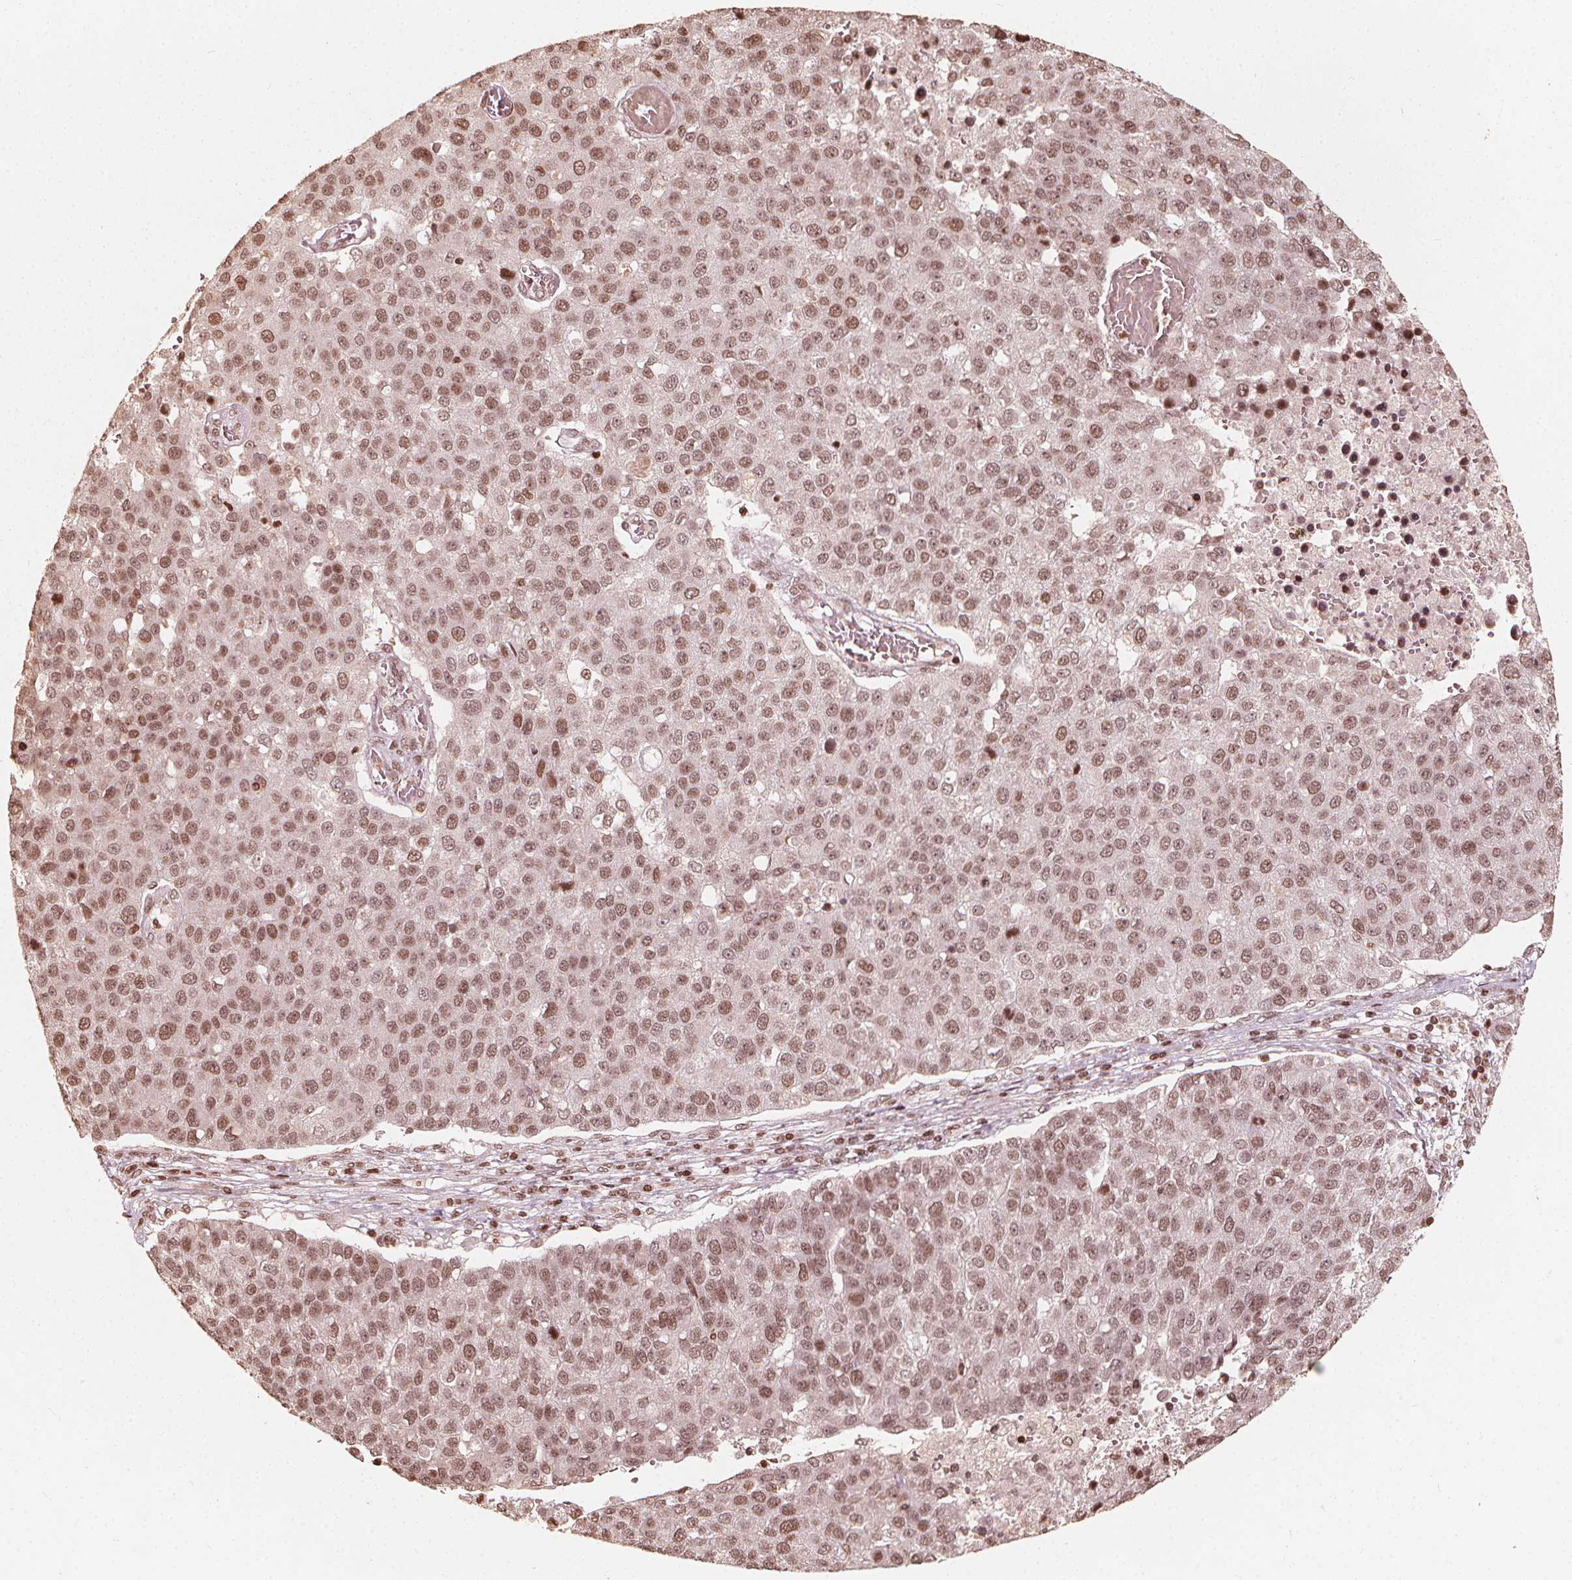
{"staining": {"intensity": "weak", "quantity": ">75%", "location": "nuclear"}, "tissue": "pancreatic cancer", "cell_type": "Tumor cells", "image_type": "cancer", "snomed": [{"axis": "morphology", "description": "Adenocarcinoma, NOS"}, {"axis": "topography", "description": "Pancreas"}], "caption": "Protein staining of pancreatic cancer tissue displays weak nuclear staining in about >75% of tumor cells. (IHC, brightfield microscopy, high magnification).", "gene": "H3C14", "patient": {"sex": "female", "age": 61}}